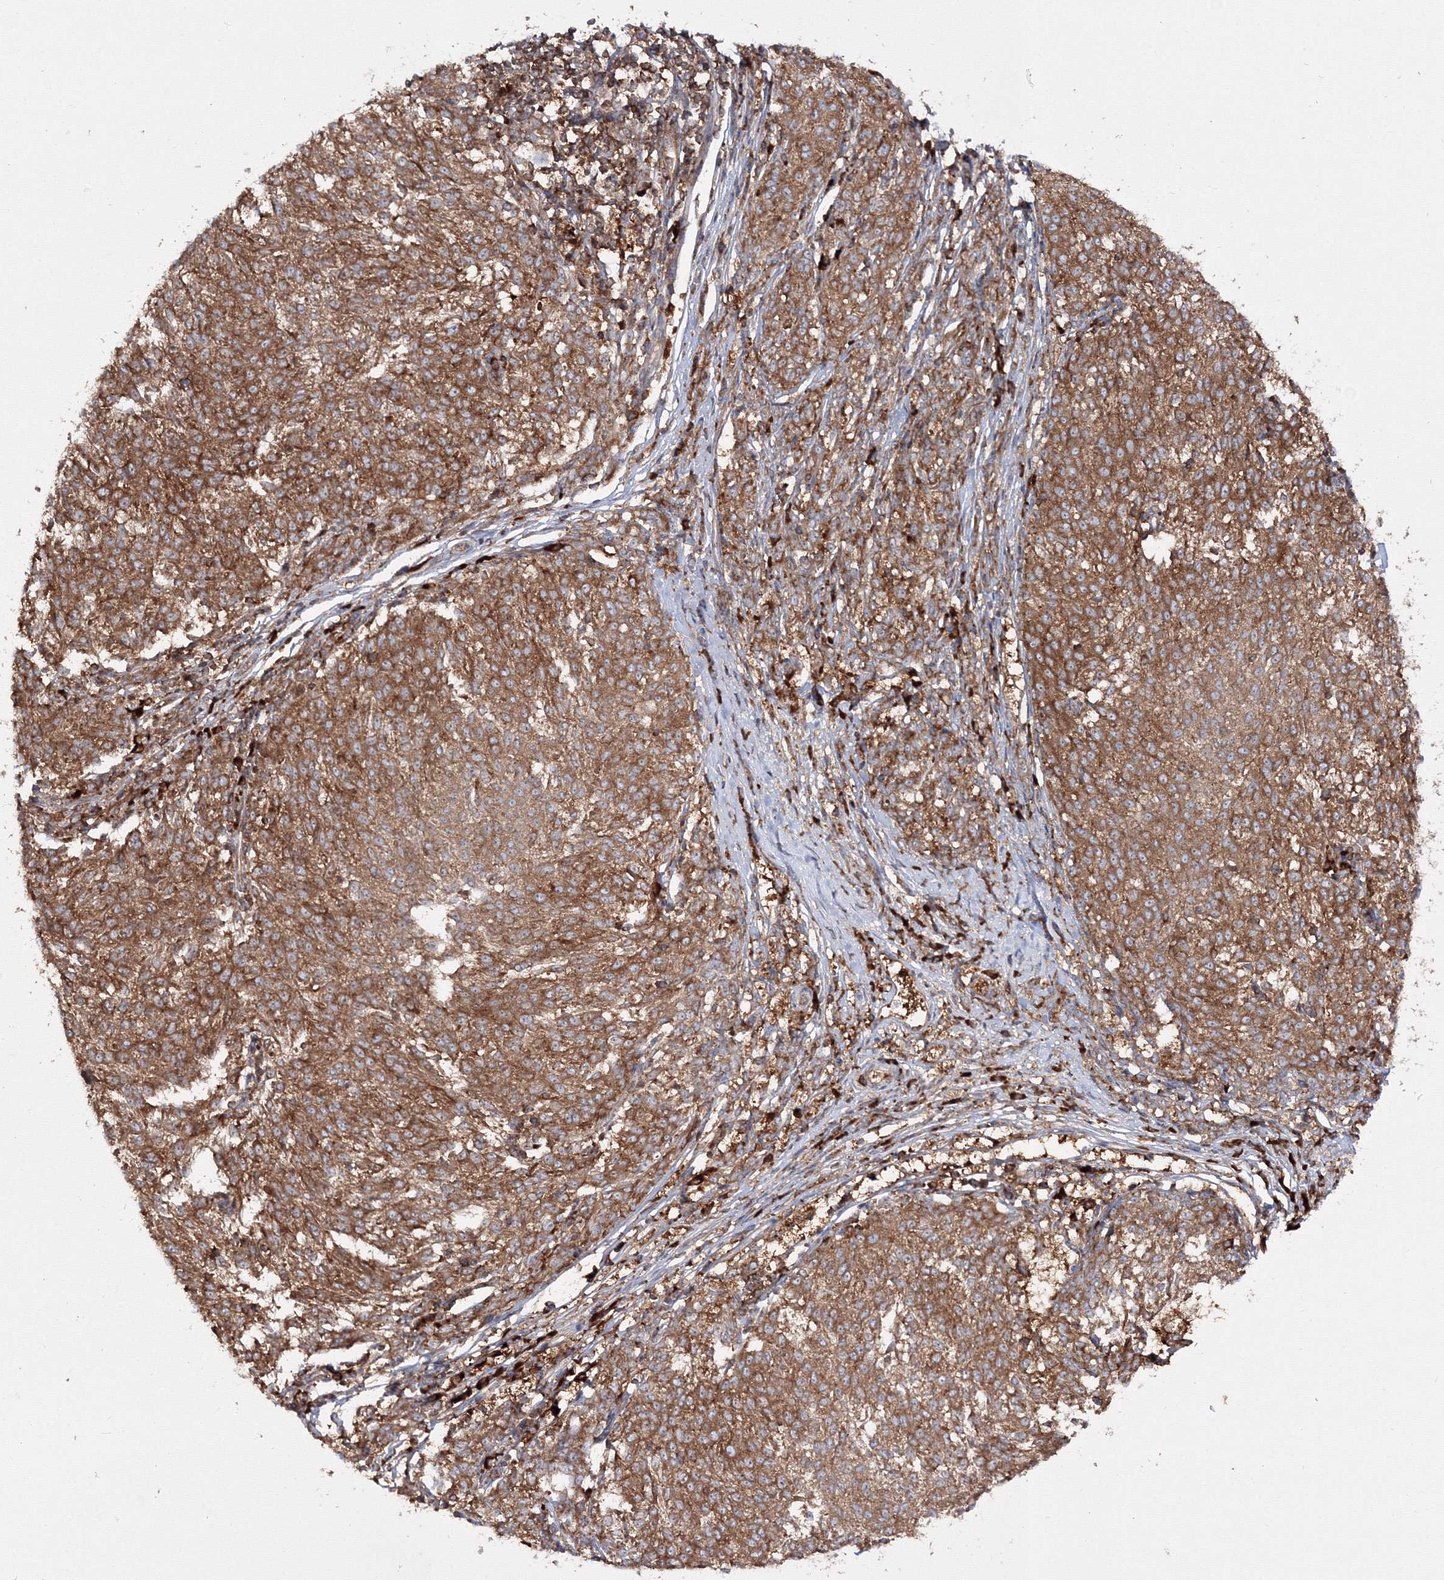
{"staining": {"intensity": "moderate", "quantity": ">75%", "location": "cytoplasmic/membranous"}, "tissue": "melanoma", "cell_type": "Tumor cells", "image_type": "cancer", "snomed": [{"axis": "morphology", "description": "Malignant melanoma, NOS"}, {"axis": "topography", "description": "Skin"}], "caption": "Human melanoma stained with a brown dye demonstrates moderate cytoplasmic/membranous positive expression in approximately >75% of tumor cells.", "gene": "HARS1", "patient": {"sex": "female", "age": 72}}